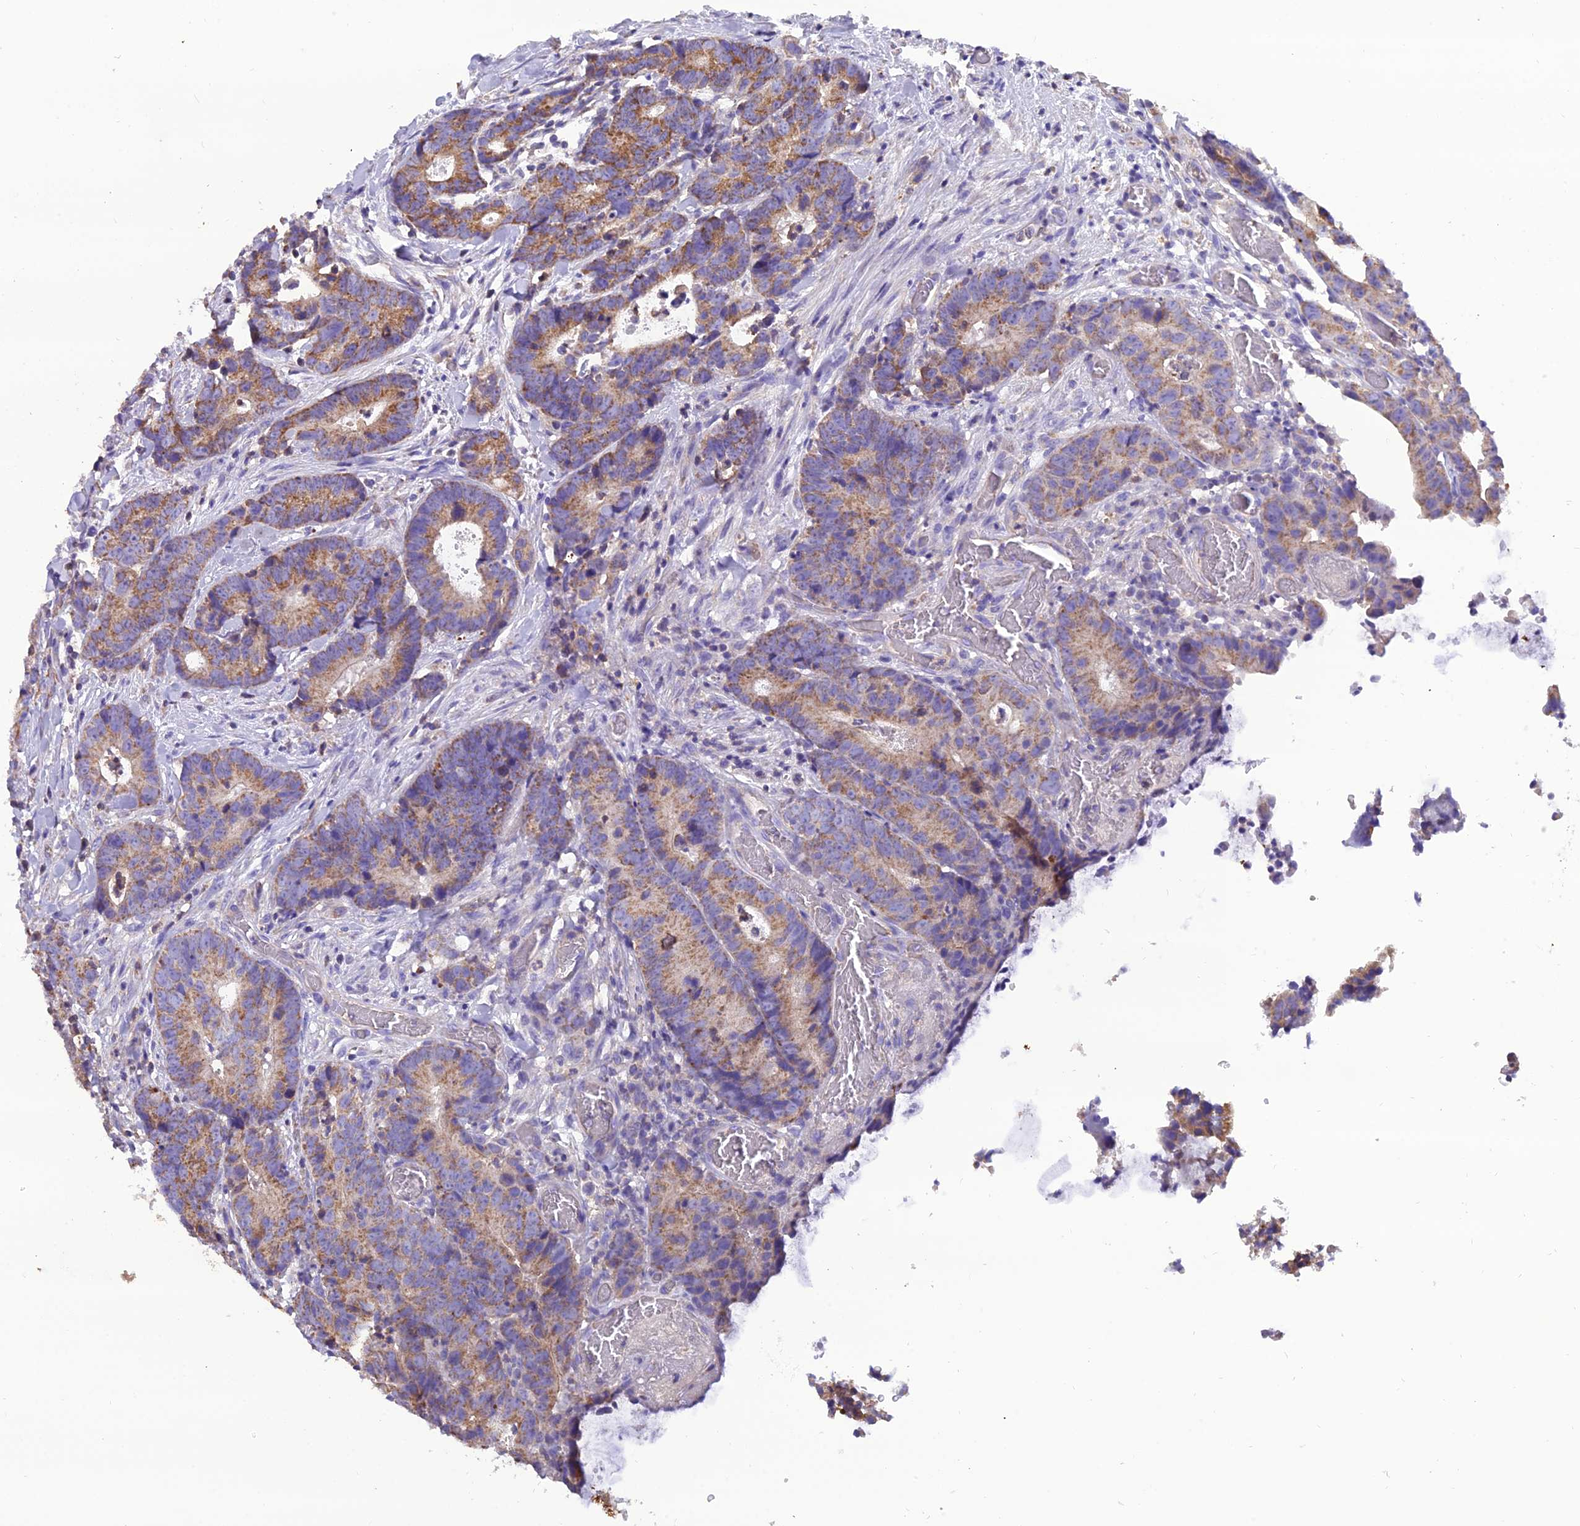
{"staining": {"intensity": "moderate", "quantity": ">75%", "location": "cytoplasmic/membranous"}, "tissue": "colorectal cancer", "cell_type": "Tumor cells", "image_type": "cancer", "snomed": [{"axis": "morphology", "description": "Adenocarcinoma, NOS"}, {"axis": "topography", "description": "Colon"}], "caption": "A brown stain shows moderate cytoplasmic/membranous staining of a protein in human adenocarcinoma (colorectal) tumor cells. Immunohistochemistry stains the protein in brown and the nuclei are stained blue.", "gene": "GPD1", "patient": {"sex": "female", "age": 57}}